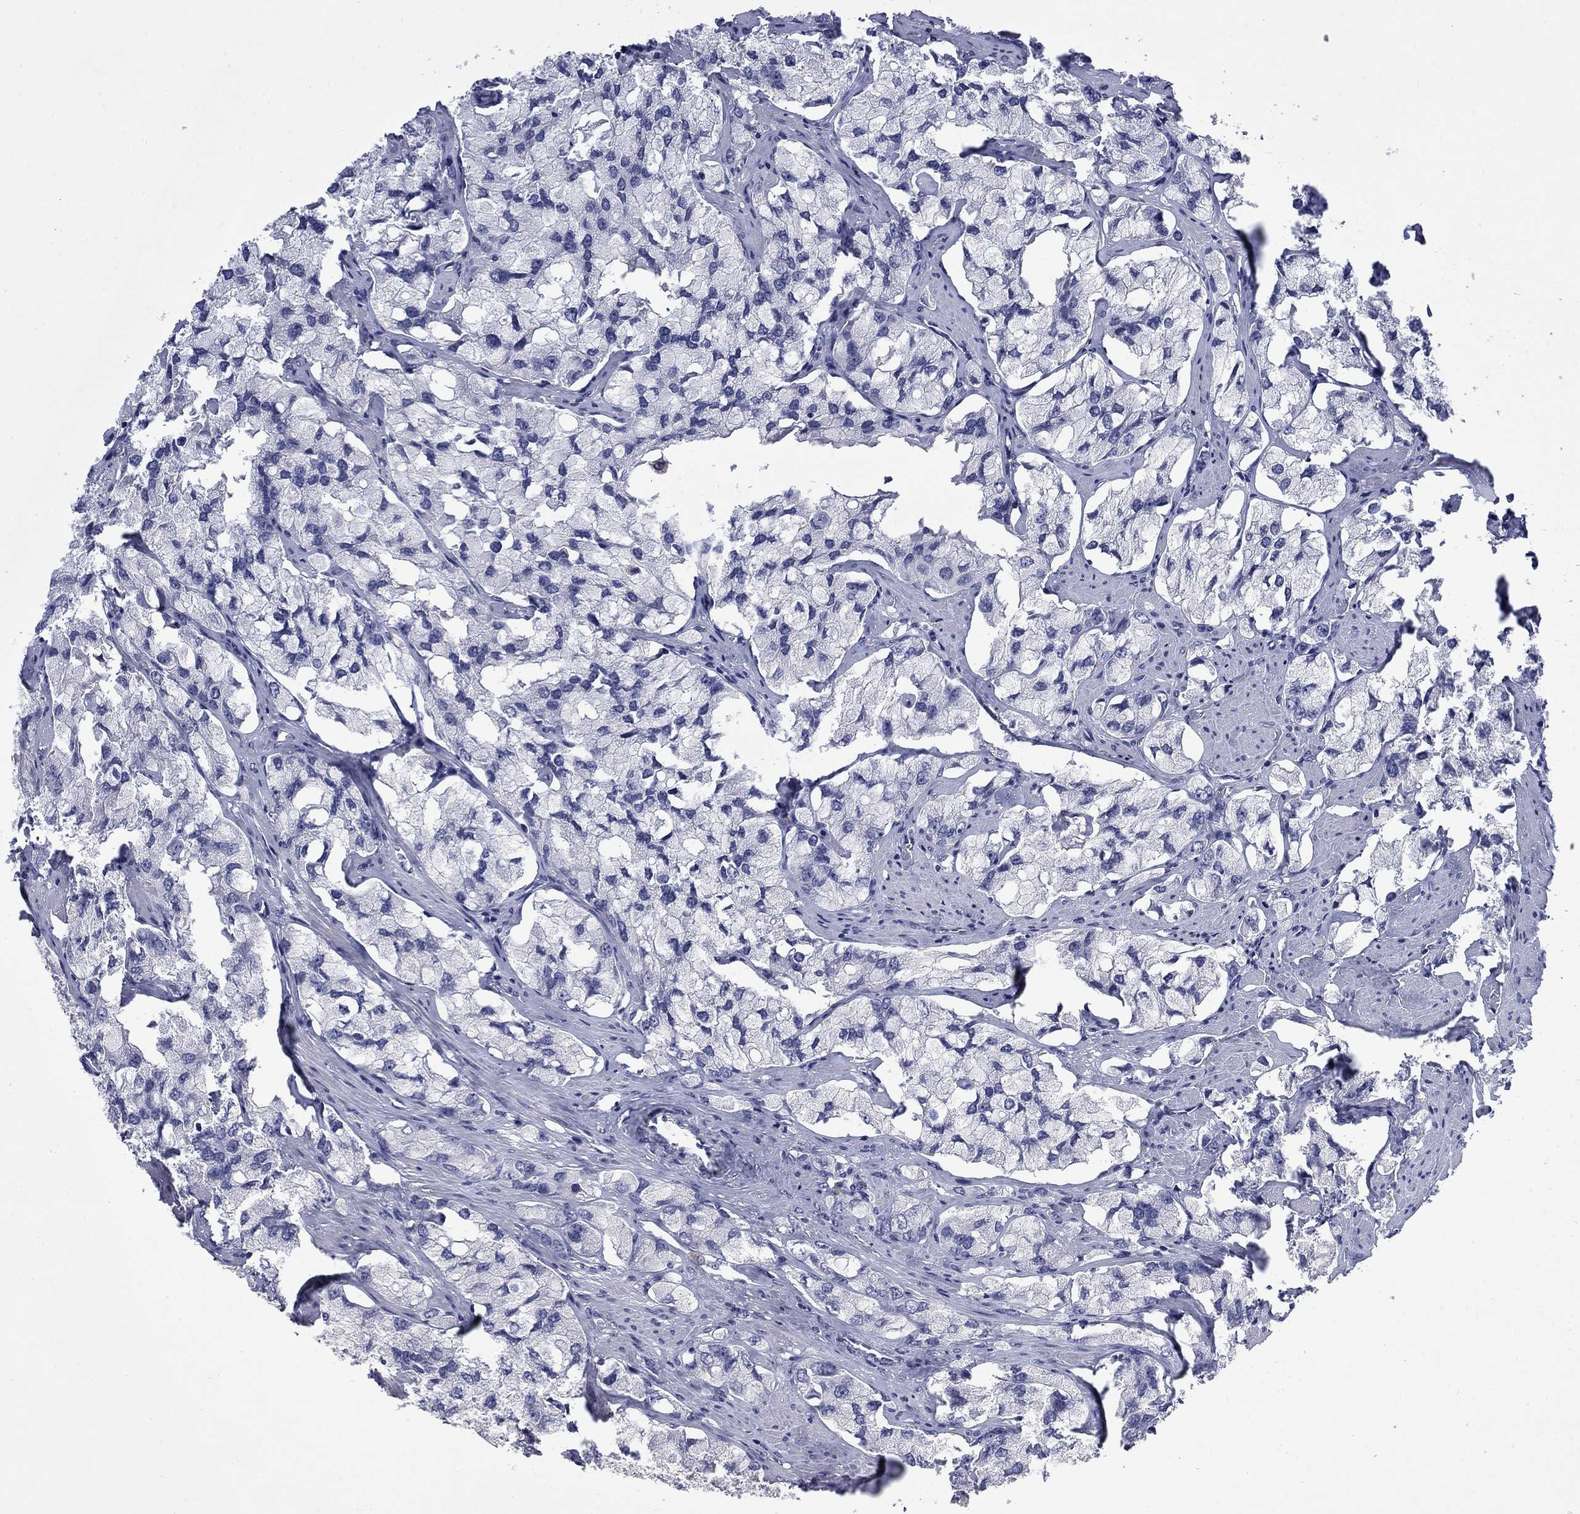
{"staining": {"intensity": "negative", "quantity": "none", "location": "none"}, "tissue": "prostate cancer", "cell_type": "Tumor cells", "image_type": "cancer", "snomed": [{"axis": "morphology", "description": "Adenocarcinoma, NOS"}, {"axis": "topography", "description": "Prostate and seminal vesicle, NOS"}, {"axis": "topography", "description": "Prostate"}], "caption": "This is an IHC image of prostate adenocarcinoma. There is no expression in tumor cells.", "gene": "PLEK", "patient": {"sex": "male", "age": 64}}